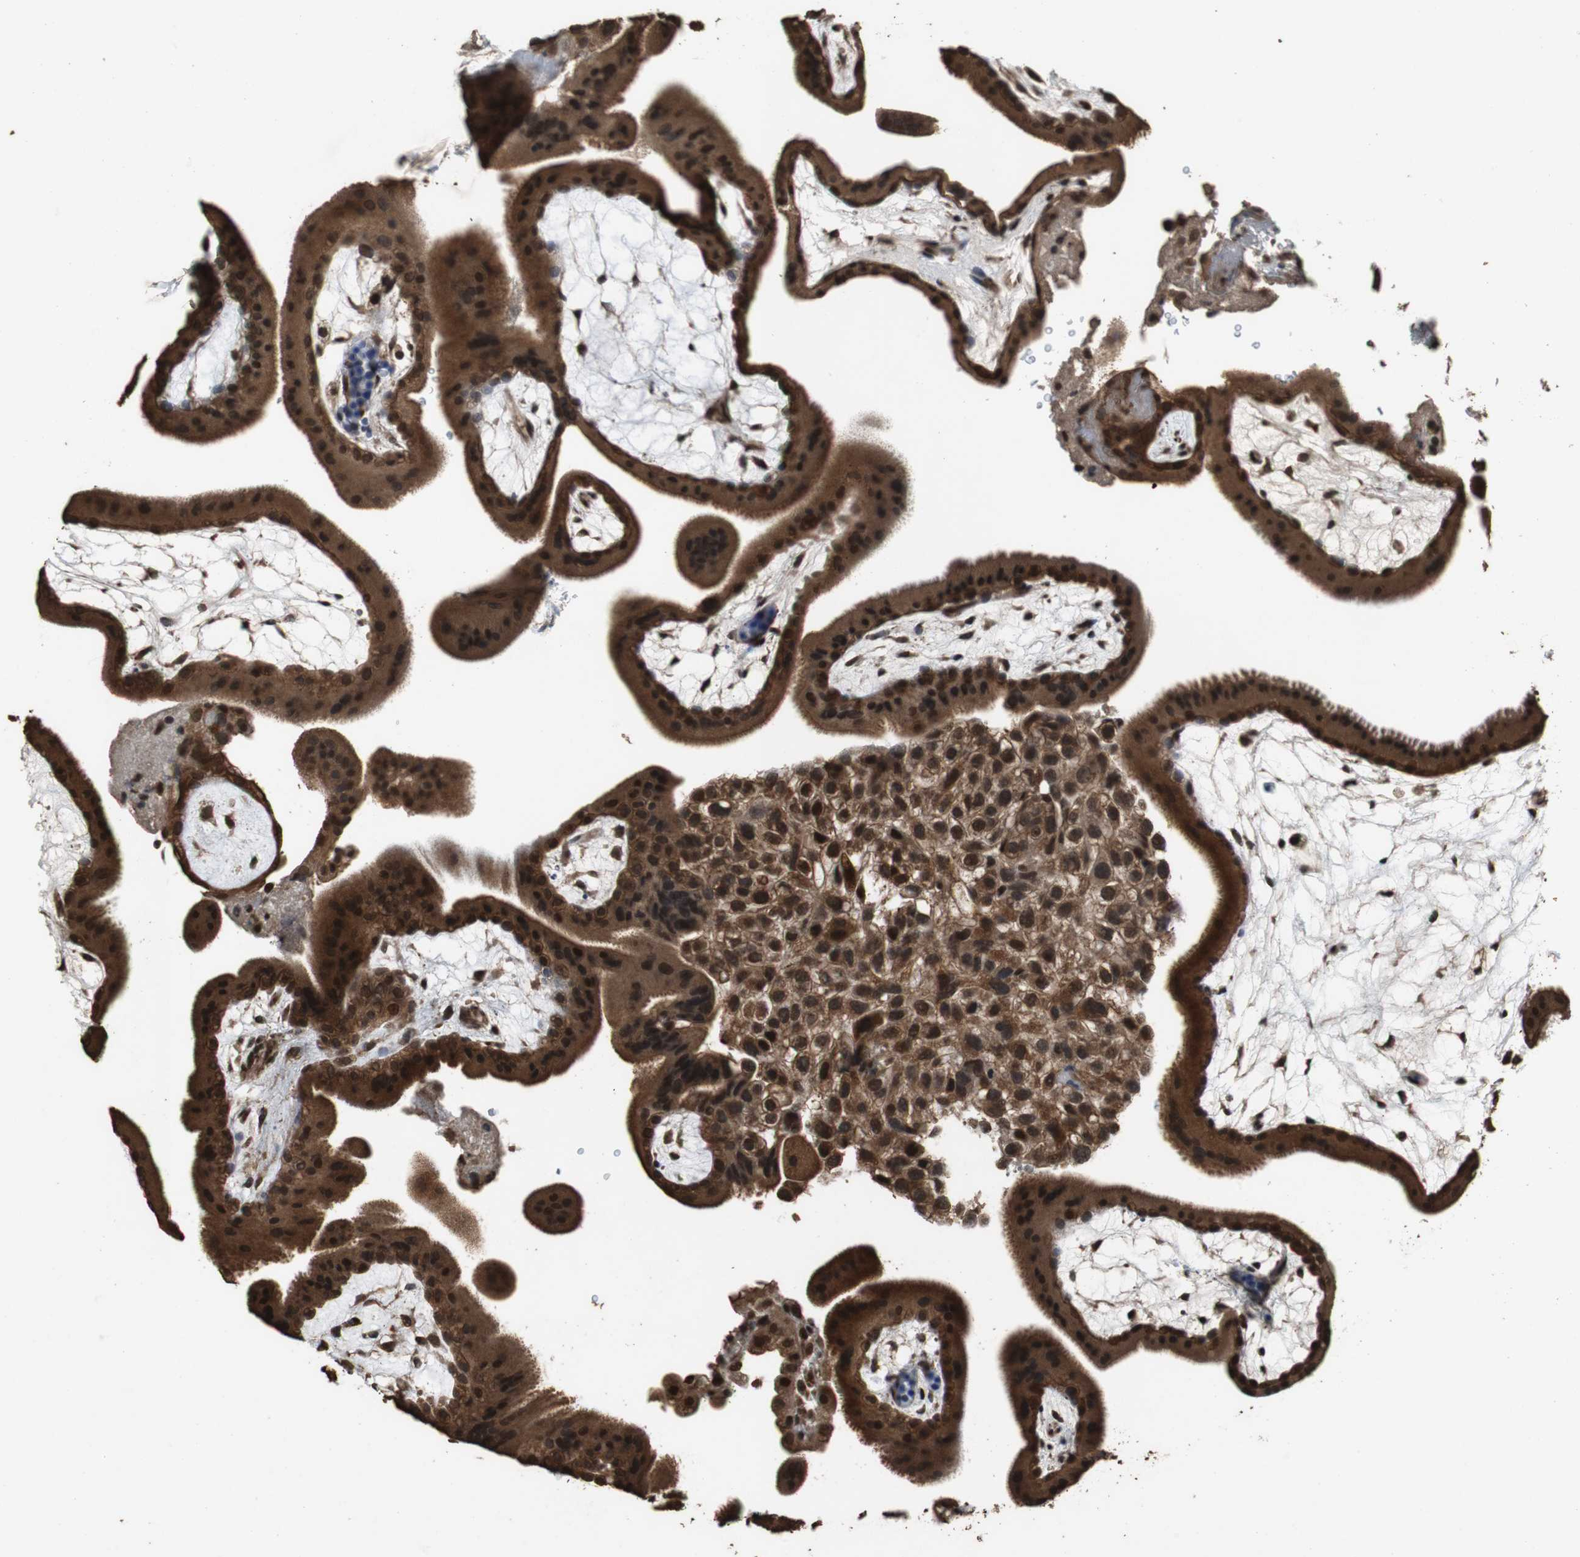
{"staining": {"intensity": "strong", "quantity": ">75%", "location": "cytoplasmic/membranous,nuclear"}, "tissue": "placenta", "cell_type": "Decidual cells", "image_type": "normal", "snomed": [{"axis": "morphology", "description": "Normal tissue, NOS"}, {"axis": "topography", "description": "Placenta"}], "caption": "Protein expression analysis of benign human placenta reveals strong cytoplasmic/membranous,nuclear staining in about >75% of decidual cells.", "gene": "ZNF18", "patient": {"sex": "female", "age": 19}}